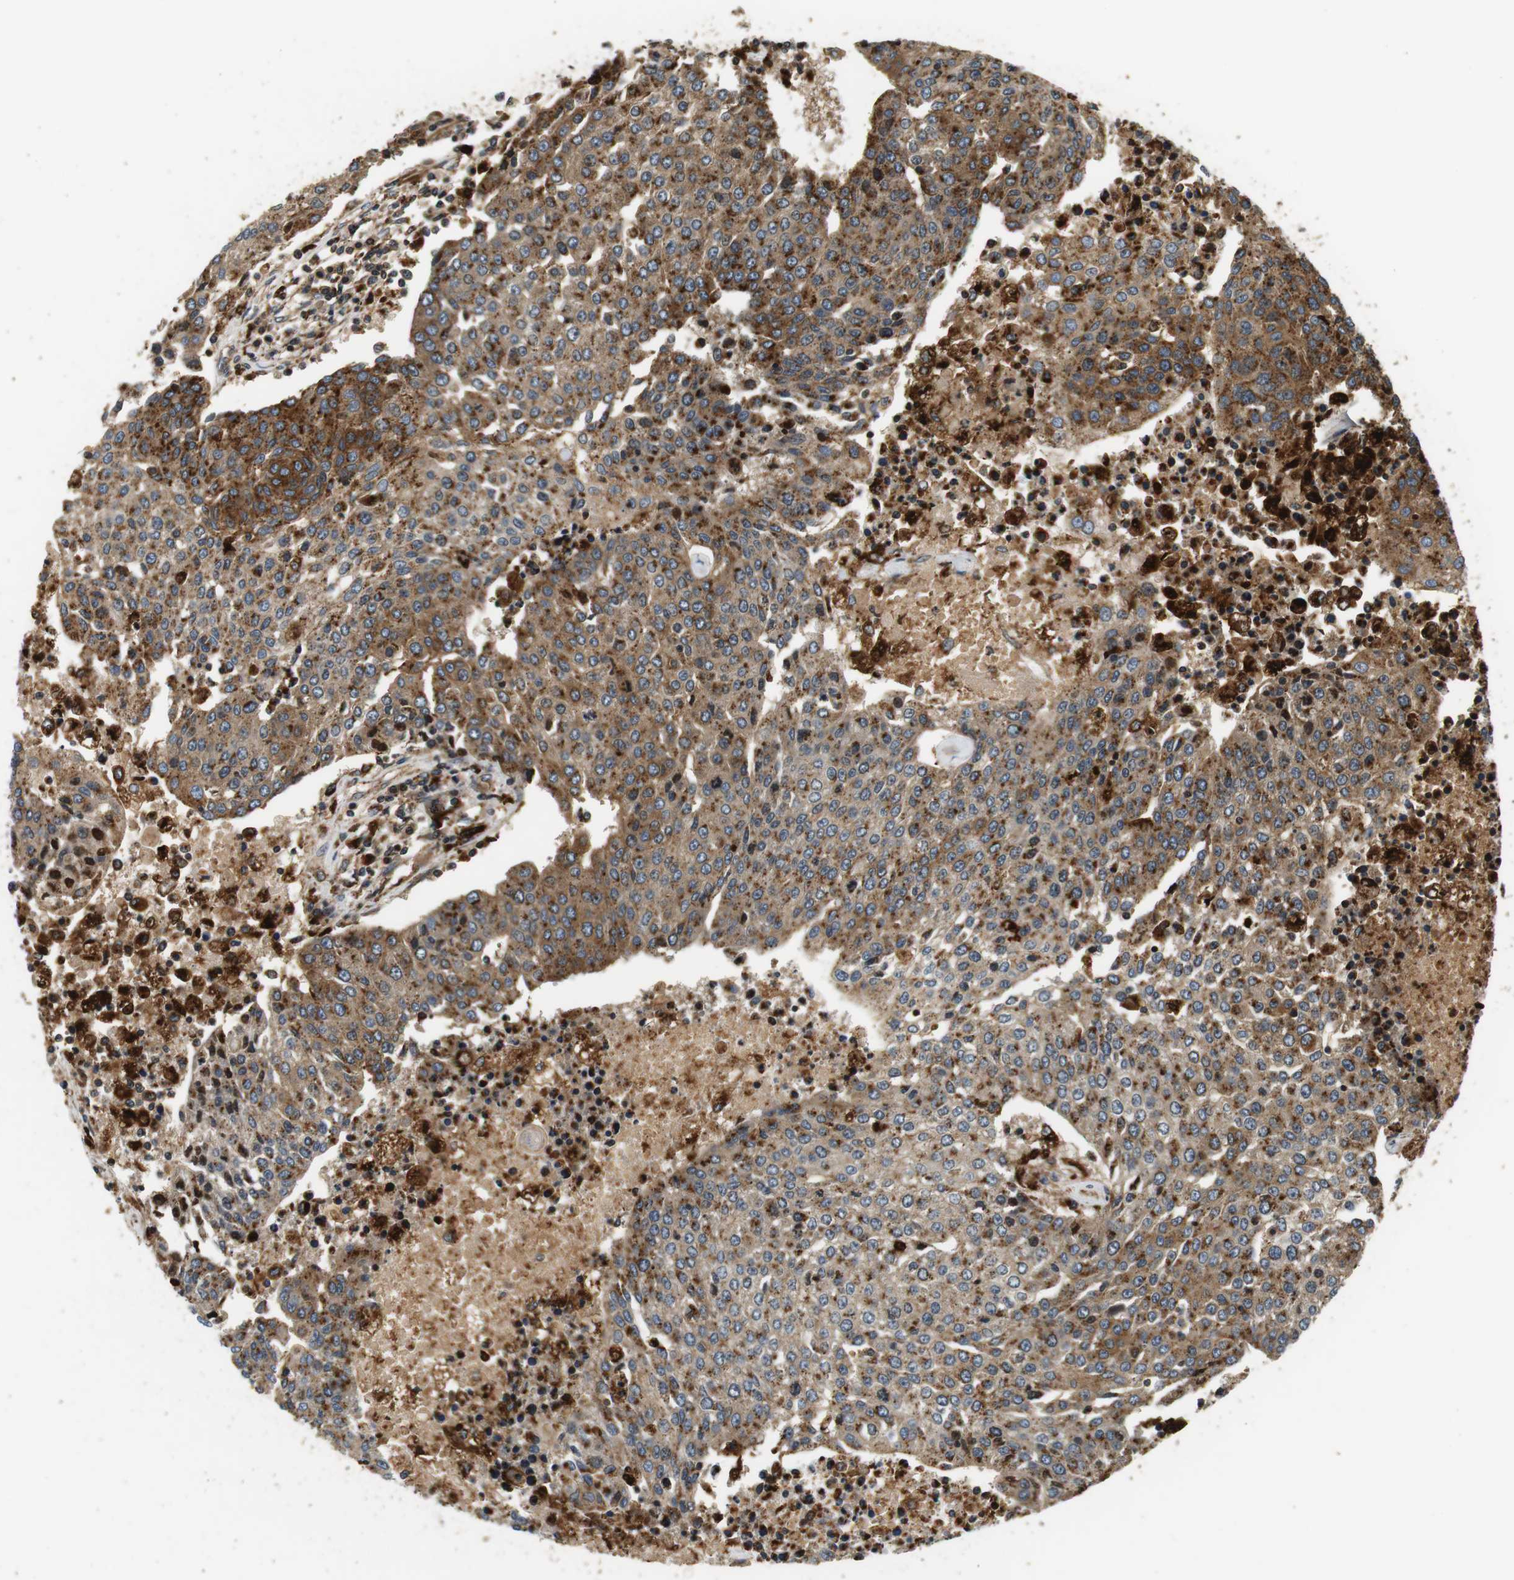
{"staining": {"intensity": "moderate", "quantity": ">75%", "location": "cytoplasmic/membranous"}, "tissue": "urothelial cancer", "cell_type": "Tumor cells", "image_type": "cancer", "snomed": [{"axis": "morphology", "description": "Urothelial carcinoma, High grade"}, {"axis": "topography", "description": "Urinary bladder"}], "caption": "Human urothelial cancer stained with a brown dye reveals moderate cytoplasmic/membranous positive positivity in about >75% of tumor cells.", "gene": "TXNRD1", "patient": {"sex": "female", "age": 85}}